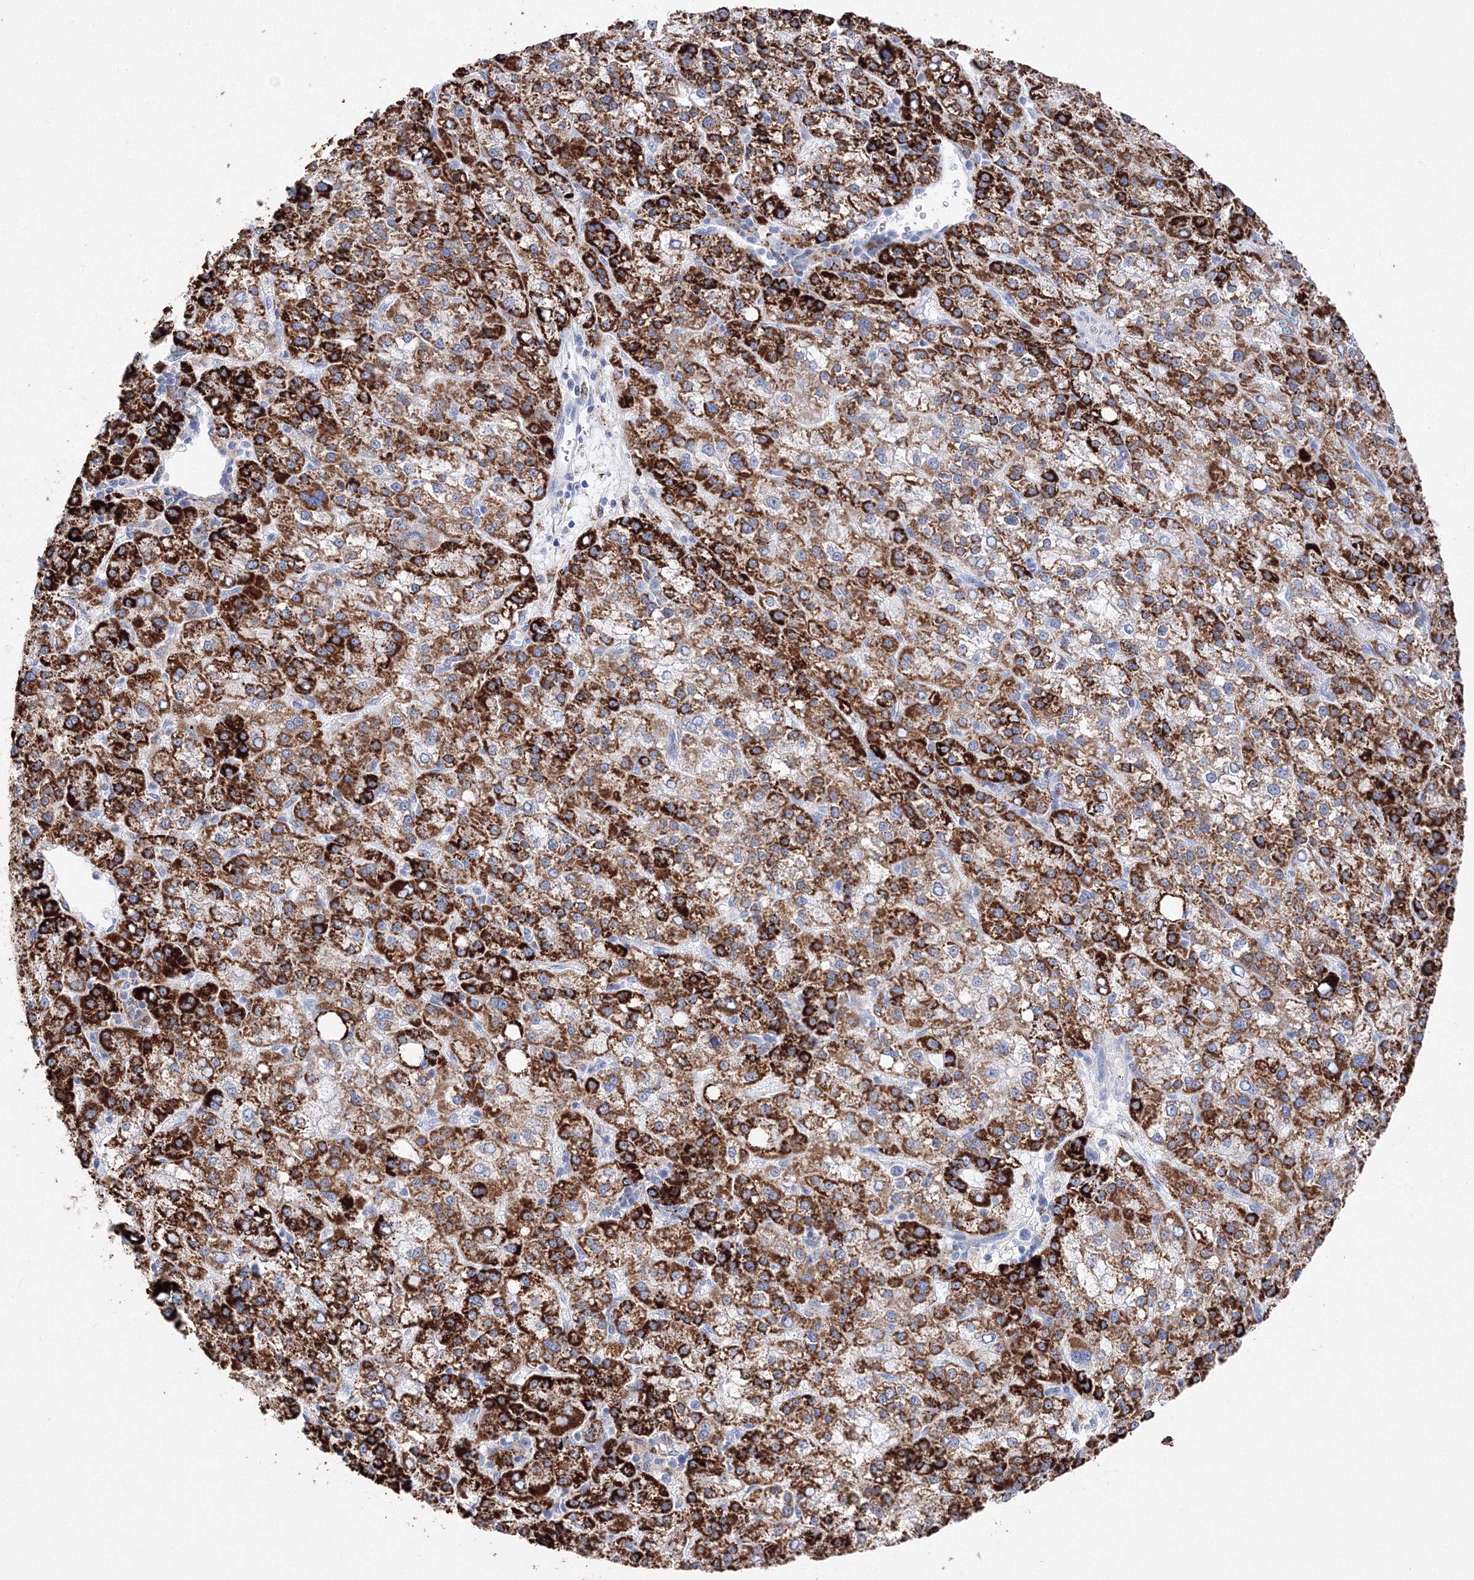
{"staining": {"intensity": "strong", "quantity": ">75%", "location": "cytoplasmic/membranous"}, "tissue": "liver cancer", "cell_type": "Tumor cells", "image_type": "cancer", "snomed": [{"axis": "morphology", "description": "Carcinoma, Hepatocellular, NOS"}, {"axis": "topography", "description": "Liver"}], "caption": "DAB immunohistochemical staining of human hepatocellular carcinoma (liver) shows strong cytoplasmic/membranous protein staining in approximately >75% of tumor cells. (Brightfield microscopy of DAB IHC at high magnification).", "gene": "MERTK", "patient": {"sex": "female", "age": 58}}